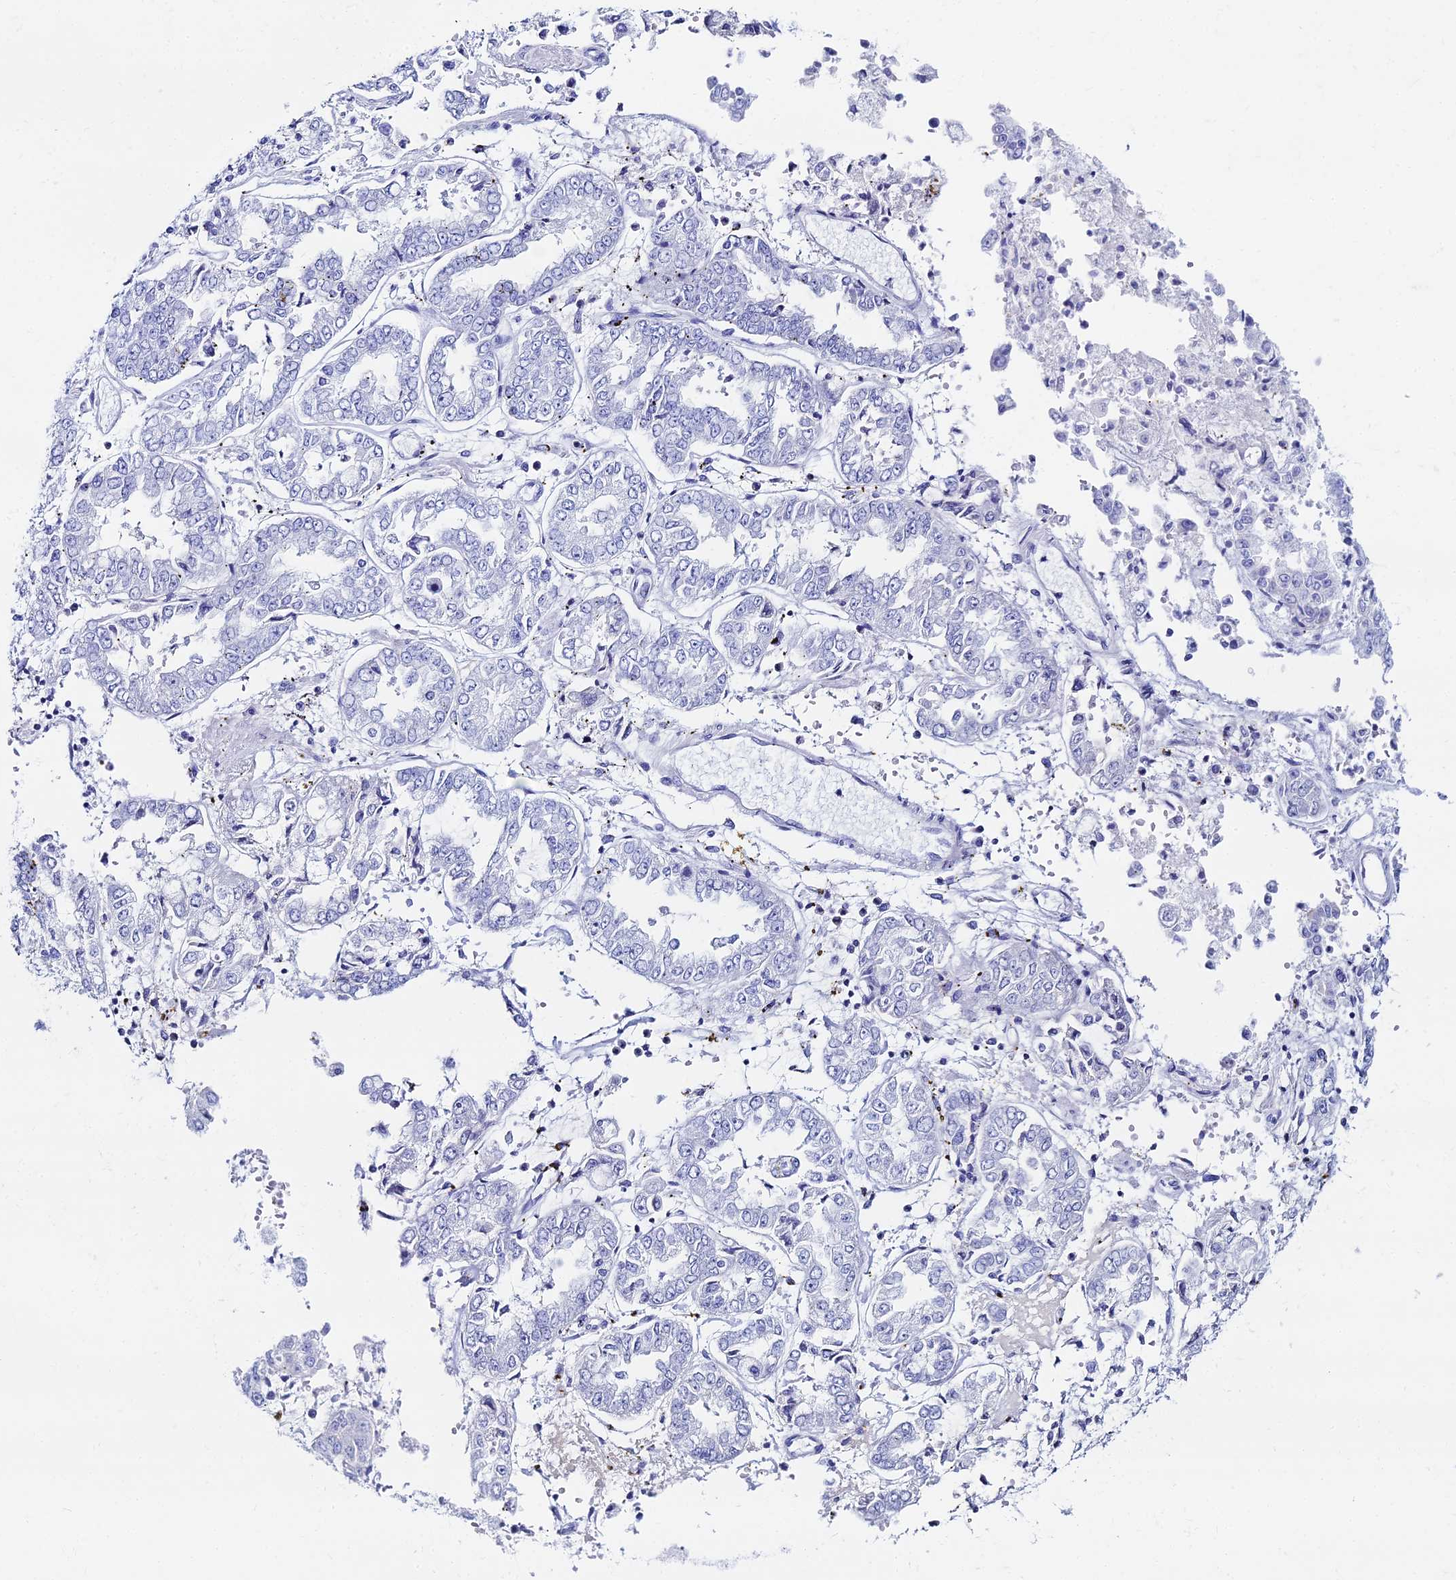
{"staining": {"intensity": "negative", "quantity": "none", "location": "none"}, "tissue": "stomach cancer", "cell_type": "Tumor cells", "image_type": "cancer", "snomed": [{"axis": "morphology", "description": "Adenocarcinoma, NOS"}, {"axis": "topography", "description": "Stomach"}], "caption": "High magnification brightfield microscopy of stomach cancer stained with DAB (brown) and counterstained with hematoxylin (blue): tumor cells show no significant expression.", "gene": "HSPA1L", "patient": {"sex": "male", "age": 76}}